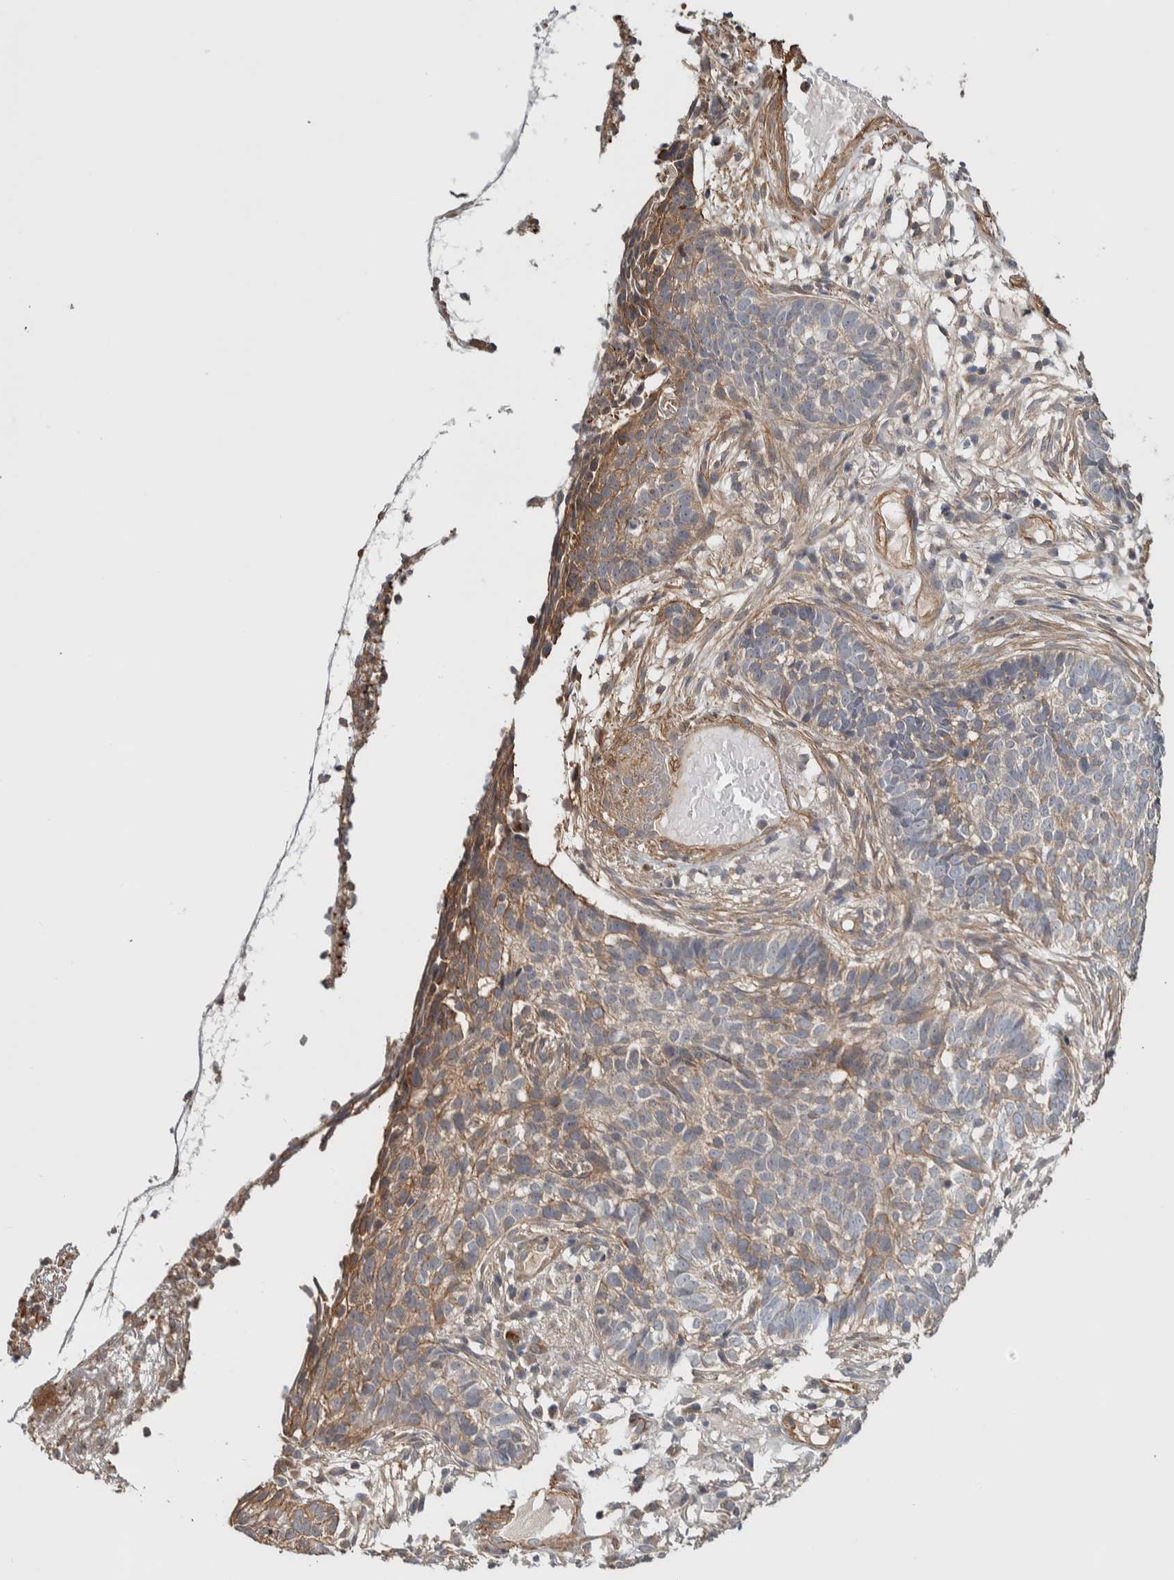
{"staining": {"intensity": "weak", "quantity": "25%-75%", "location": "cytoplasmic/membranous"}, "tissue": "skin cancer", "cell_type": "Tumor cells", "image_type": "cancer", "snomed": [{"axis": "morphology", "description": "Basal cell carcinoma"}, {"axis": "topography", "description": "Skin"}], "caption": "About 25%-75% of tumor cells in skin cancer demonstrate weak cytoplasmic/membranous protein staining as visualized by brown immunohistochemical staining.", "gene": "CHMP4C", "patient": {"sex": "male", "age": 85}}